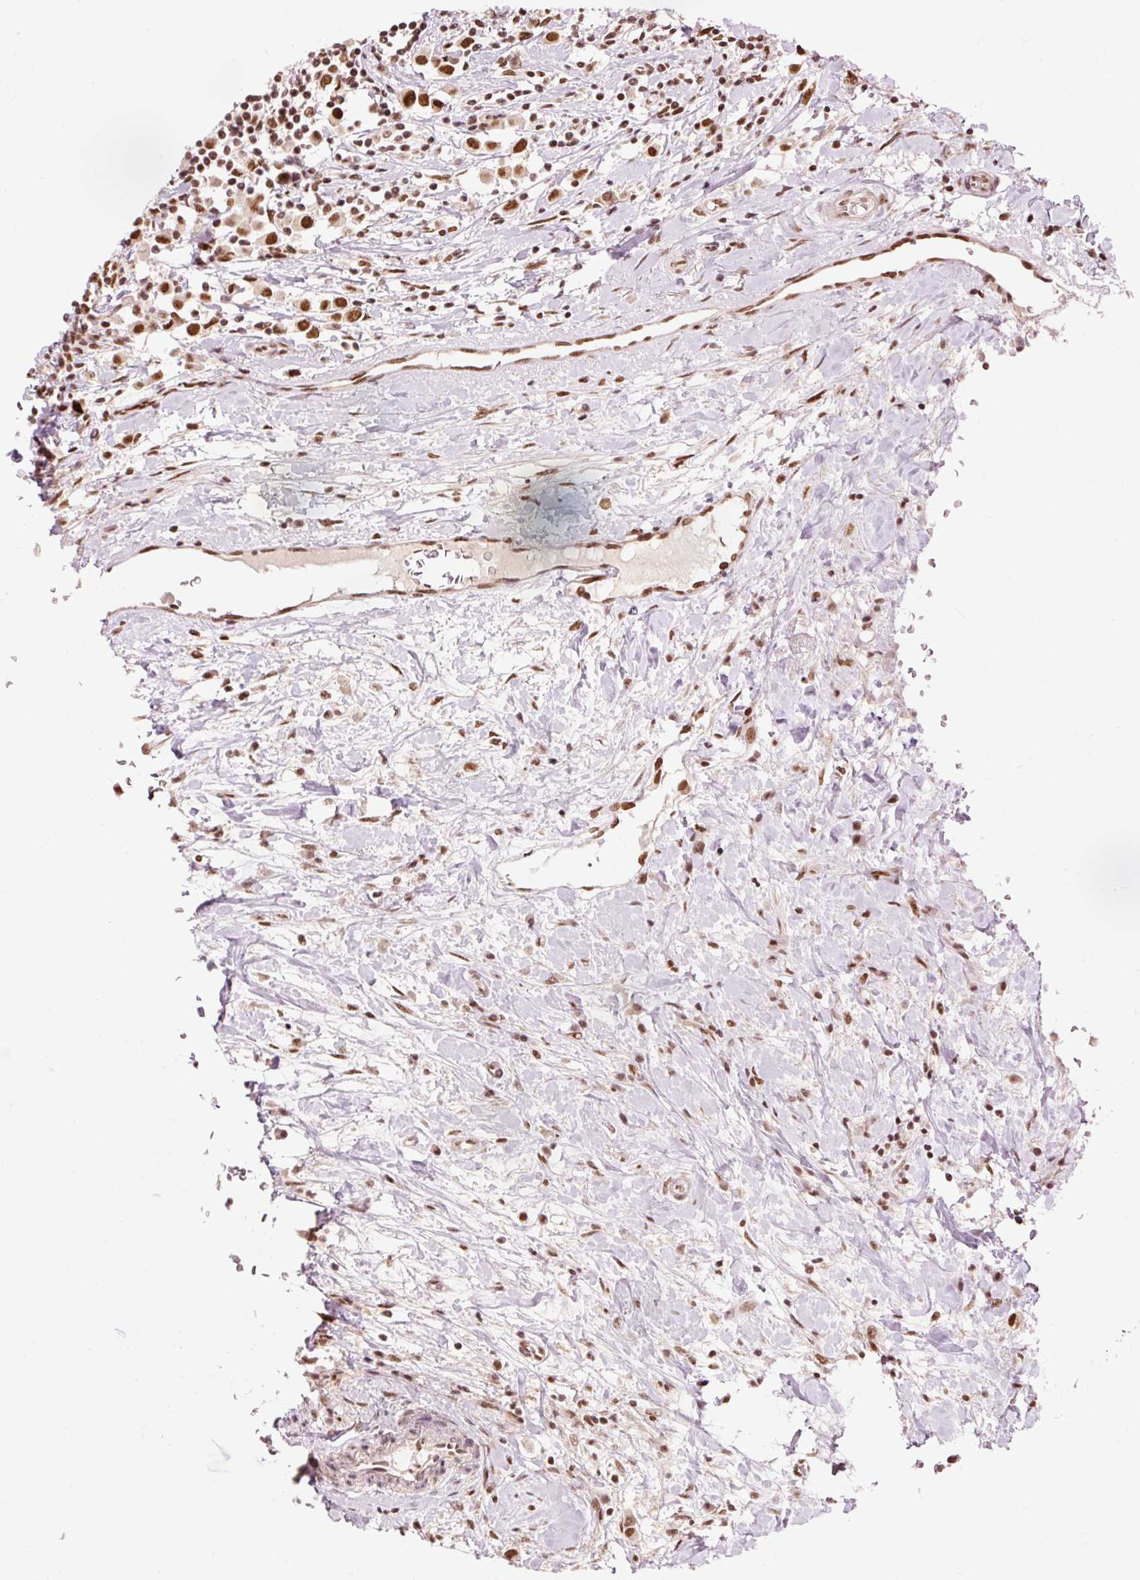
{"staining": {"intensity": "strong", "quantity": ">75%", "location": "nuclear"}, "tissue": "breast cancer", "cell_type": "Tumor cells", "image_type": "cancer", "snomed": [{"axis": "morphology", "description": "Duct carcinoma"}, {"axis": "topography", "description": "Breast"}], "caption": "Immunohistochemical staining of breast infiltrating ductal carcinoma shows high levels of strong nuclear expression in approximately >75% of tumor cells.", "gene": "ZBTB44", "patient": {"sex": "female", "age": 61}}